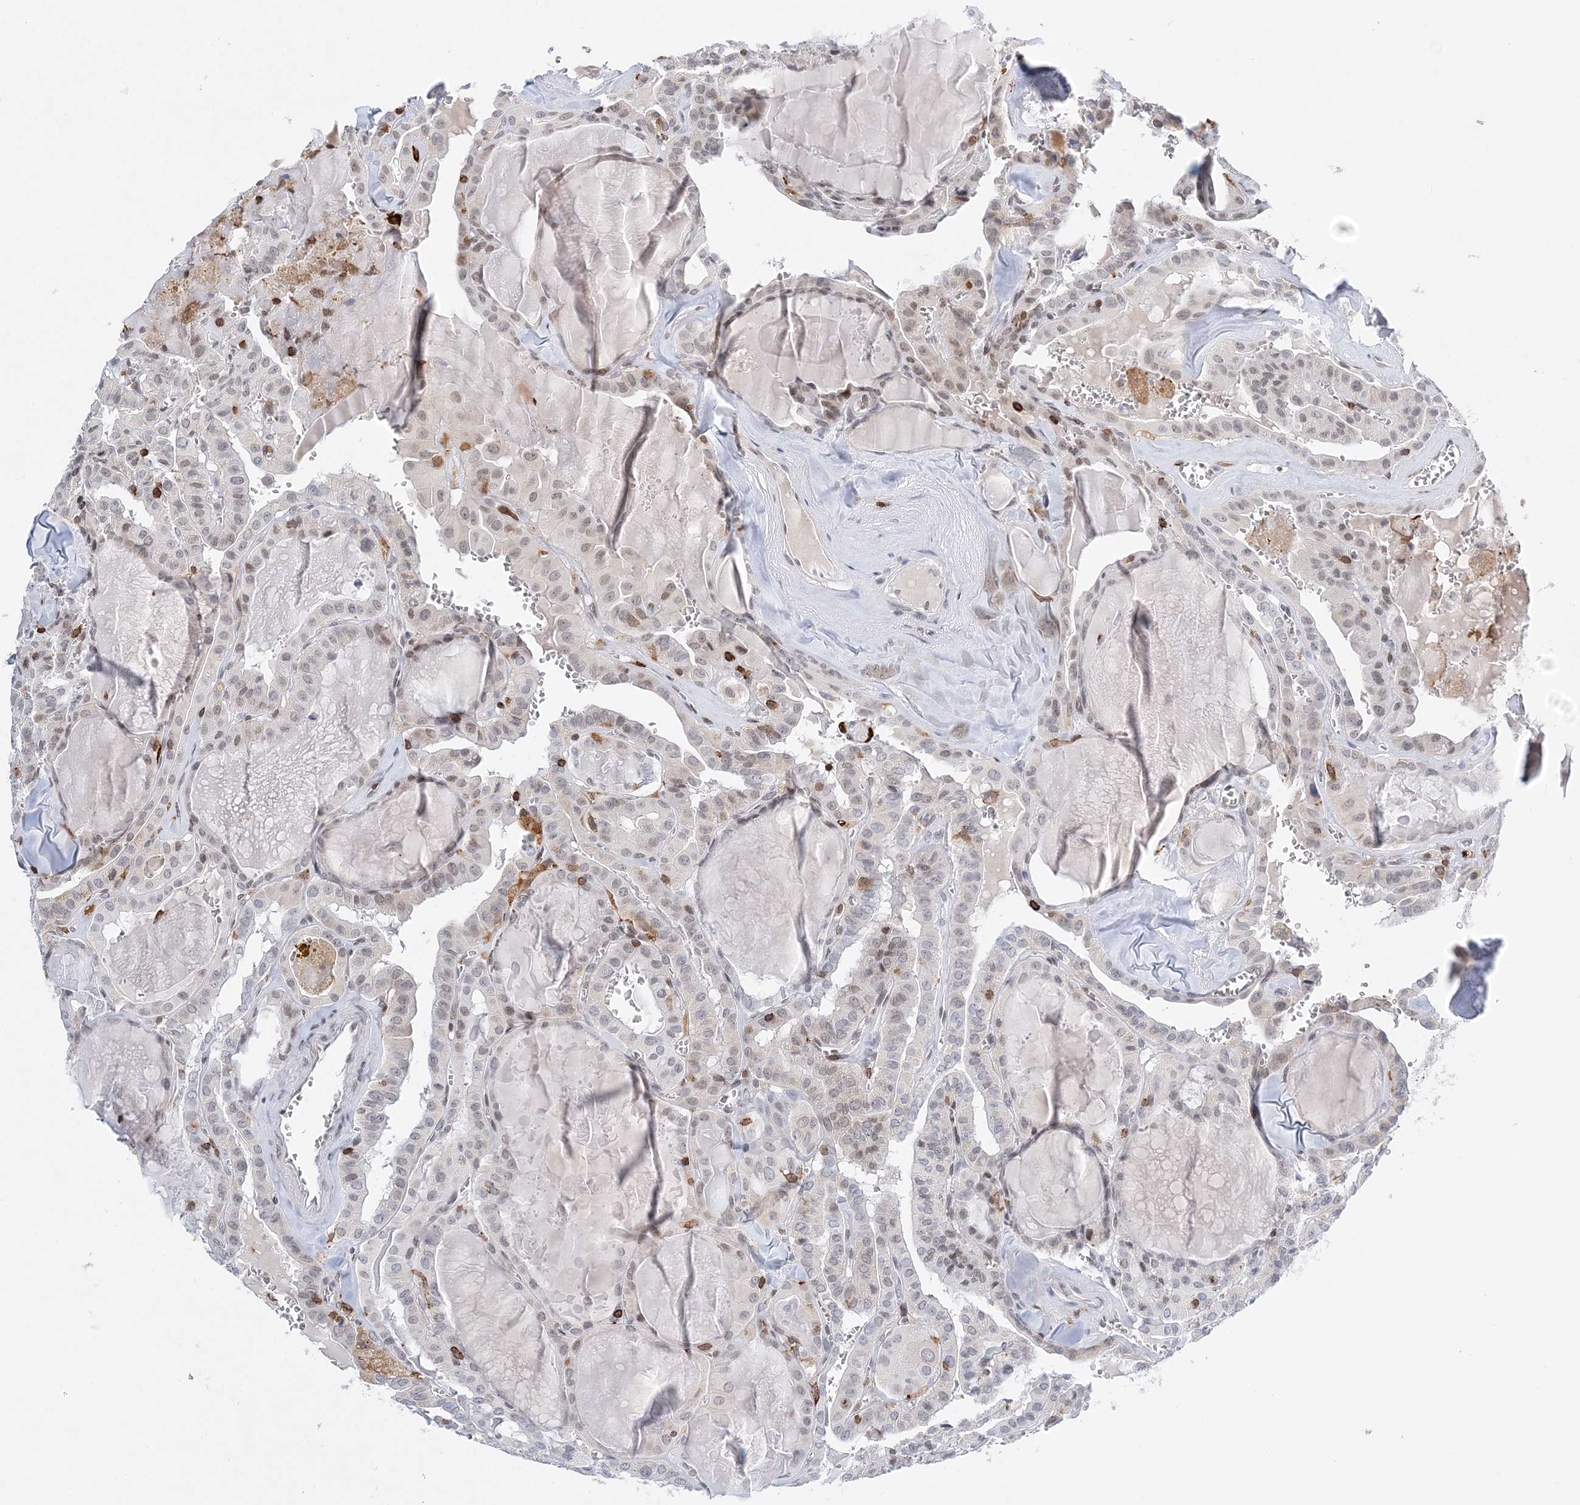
{"staining": {"intensity": "weak", "quantity": "25%-75%", "location": "nuclear"}, "tissue": "thyroid cancer", "cell_type": "Tumor cells", "image_type": "cancer", "snomed": [{"axis": "morphology", "description": "Papillary adenocarcinoma, NOS"}, {"axis": "topography", "description": "Thyroid gland"}], "caption": "The immunohistochemical stain shows weak nuclear positivity in tumor cells of papillary adenocarcinoma (thyroid) tissue. Using DAB (brown) and hematoxylin (blue) stains, captured at high magnification using brightfield microscopy.", "gene": "PRMT9", "patient": {"sex": "male", "age": 52}}